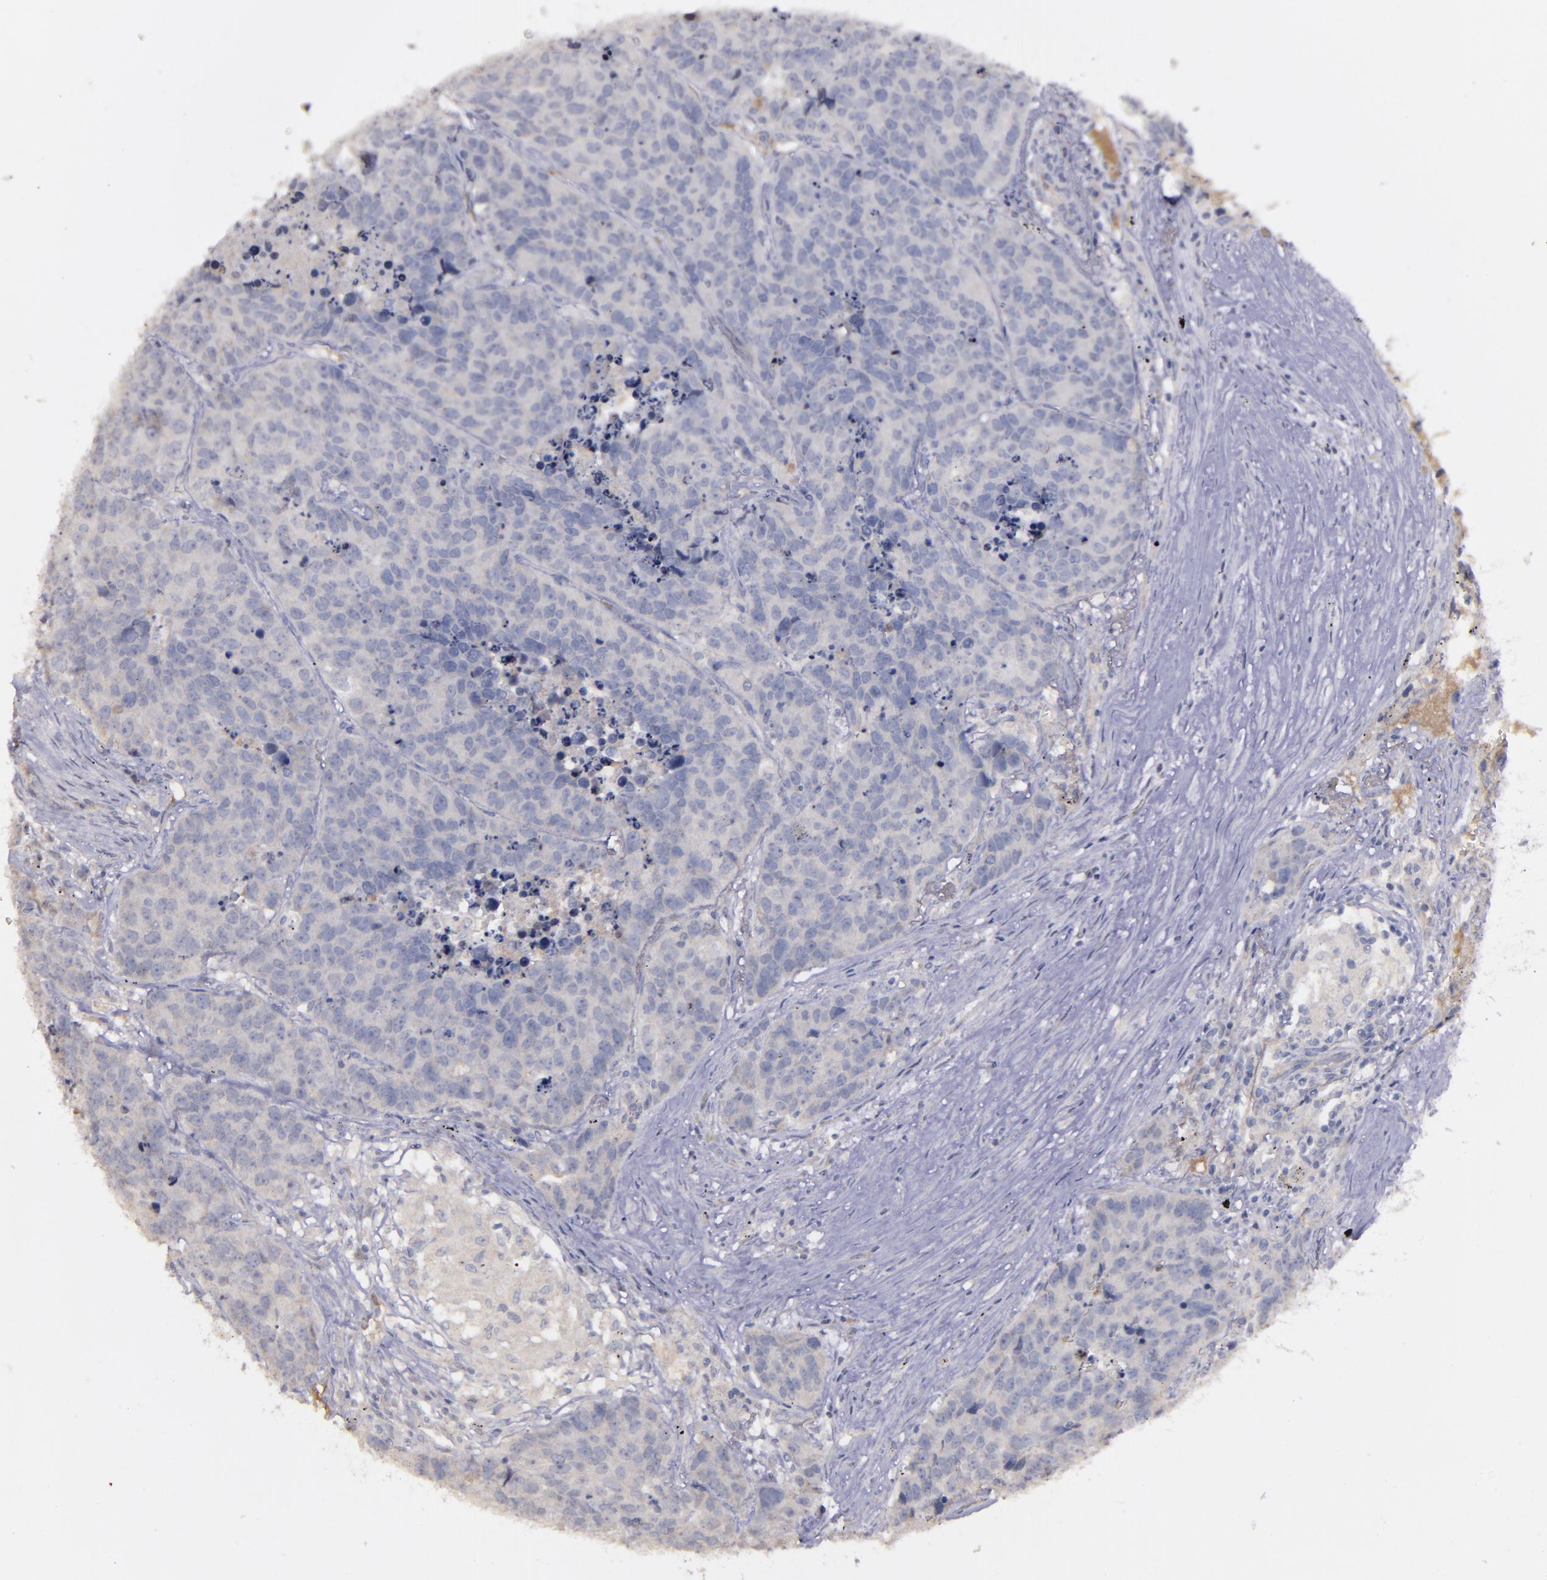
{"staining": {"intensity": "negative", "quantity": "none", "location": "none"}, "tissue": "carcinoid", "cell_type": "Tumor cells", "image_type": "cancer", "snomed": [{"axis": "morphology", "description": "Carcinoid, malignant, NOS"}, {"axis": "topography", "description": "Lung"}], "caption": "This is an IHC histopathology image of carcinoid. There is no positivity in tumor cells.", "gene": "MASP1", "patient": {"sex": "male", "age": 60}}